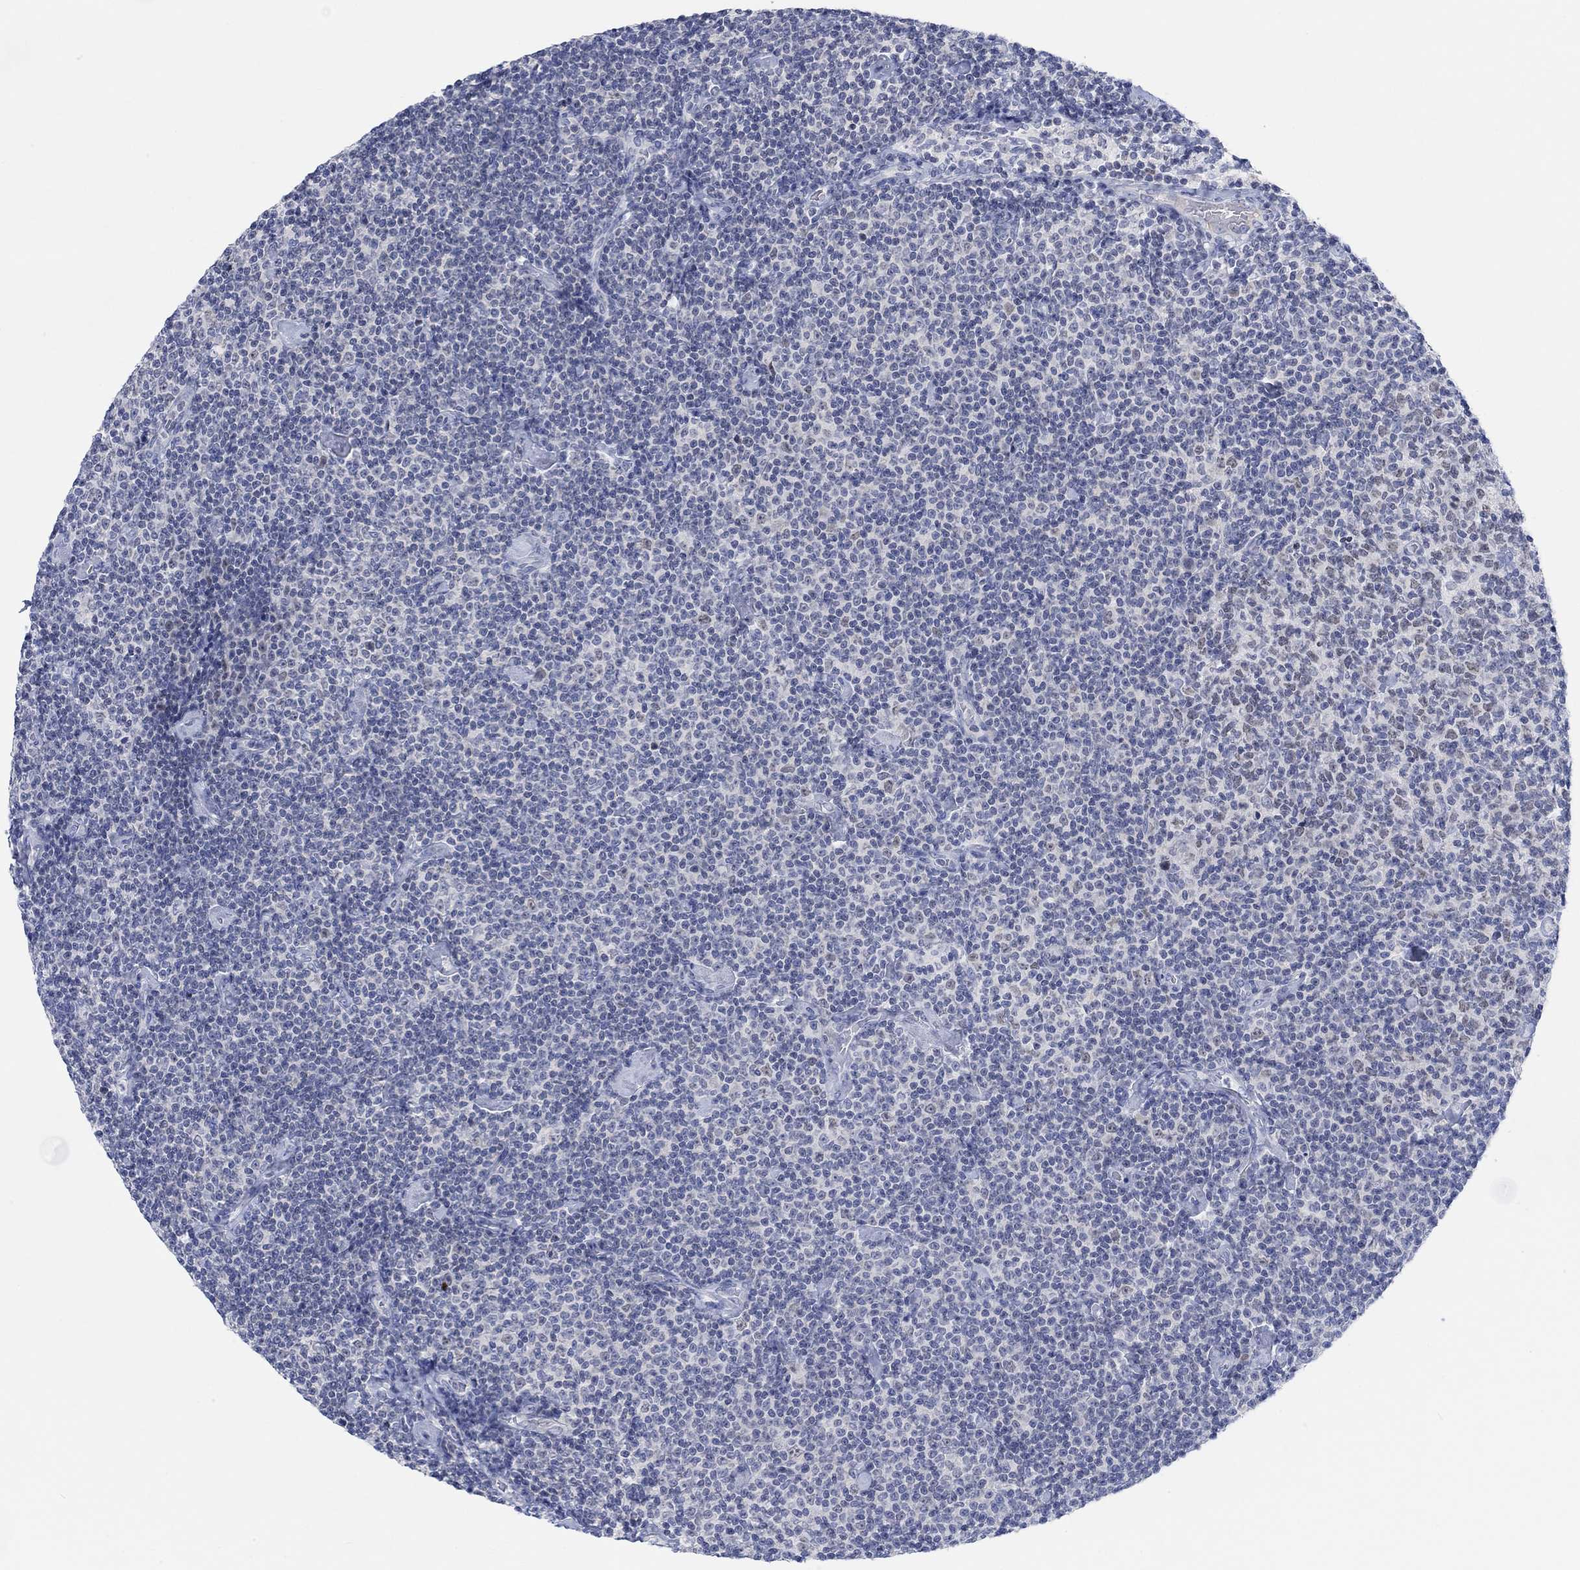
{"staining": {"intensity": "negative", "quantity": "none", "location": "none"}, "tissue": "lymphoma", "cell_type": "Tumor cells", "image_type": "cancer", "snomed": [{"axis": "morphology", "description": "Malignant lymphoma, non-Hodgkin's type, Low grade"}, {"axis": "topography", "description": "Lymph node"}], "caption": "IHC histopathology image of lymphoma stained for a protein (brown), which shows no expression in tumor cells. (DAB (3,3'-diaminobenzidine) immunohistochemistry with hematoxylin counter stain).", "gene": "ATP6V1E2", "patient": {"sex": "male", "age": 81}}